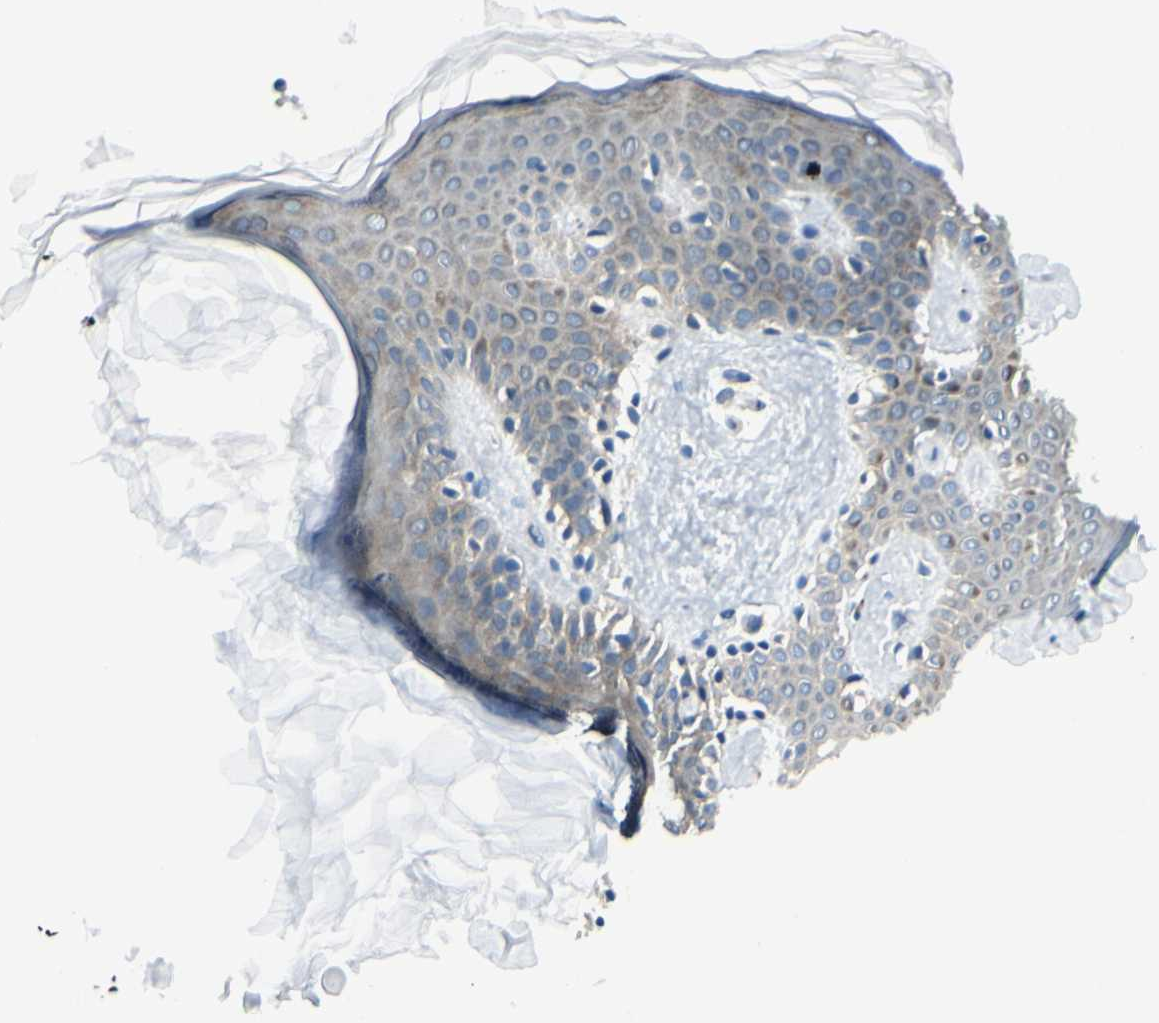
{"staining": {"intensity": "weak", "quantity": ">75%", "location": "cytoplasmic/membranous"}, "tissue": "skin", "cell_type": "Fibroblasts", "image_type": "normal", "snomed": [{"axis": "morphology", "description": "Normal tissue, NOS"}, {"axis": "topography", "description": "Skin"}], "caption": "A low amount of weak cytoplasmic/membranous positivity is identified in about >75% of fibroblasts in benign skin. Using DAB (3,3'-diaminobenzidine) (brown) and hematoxylin (blue) stains, captured at high magnification using brightfield microscopy.", "gene": "SELENOS", "patient": {"sex": "male", "age": 67}}